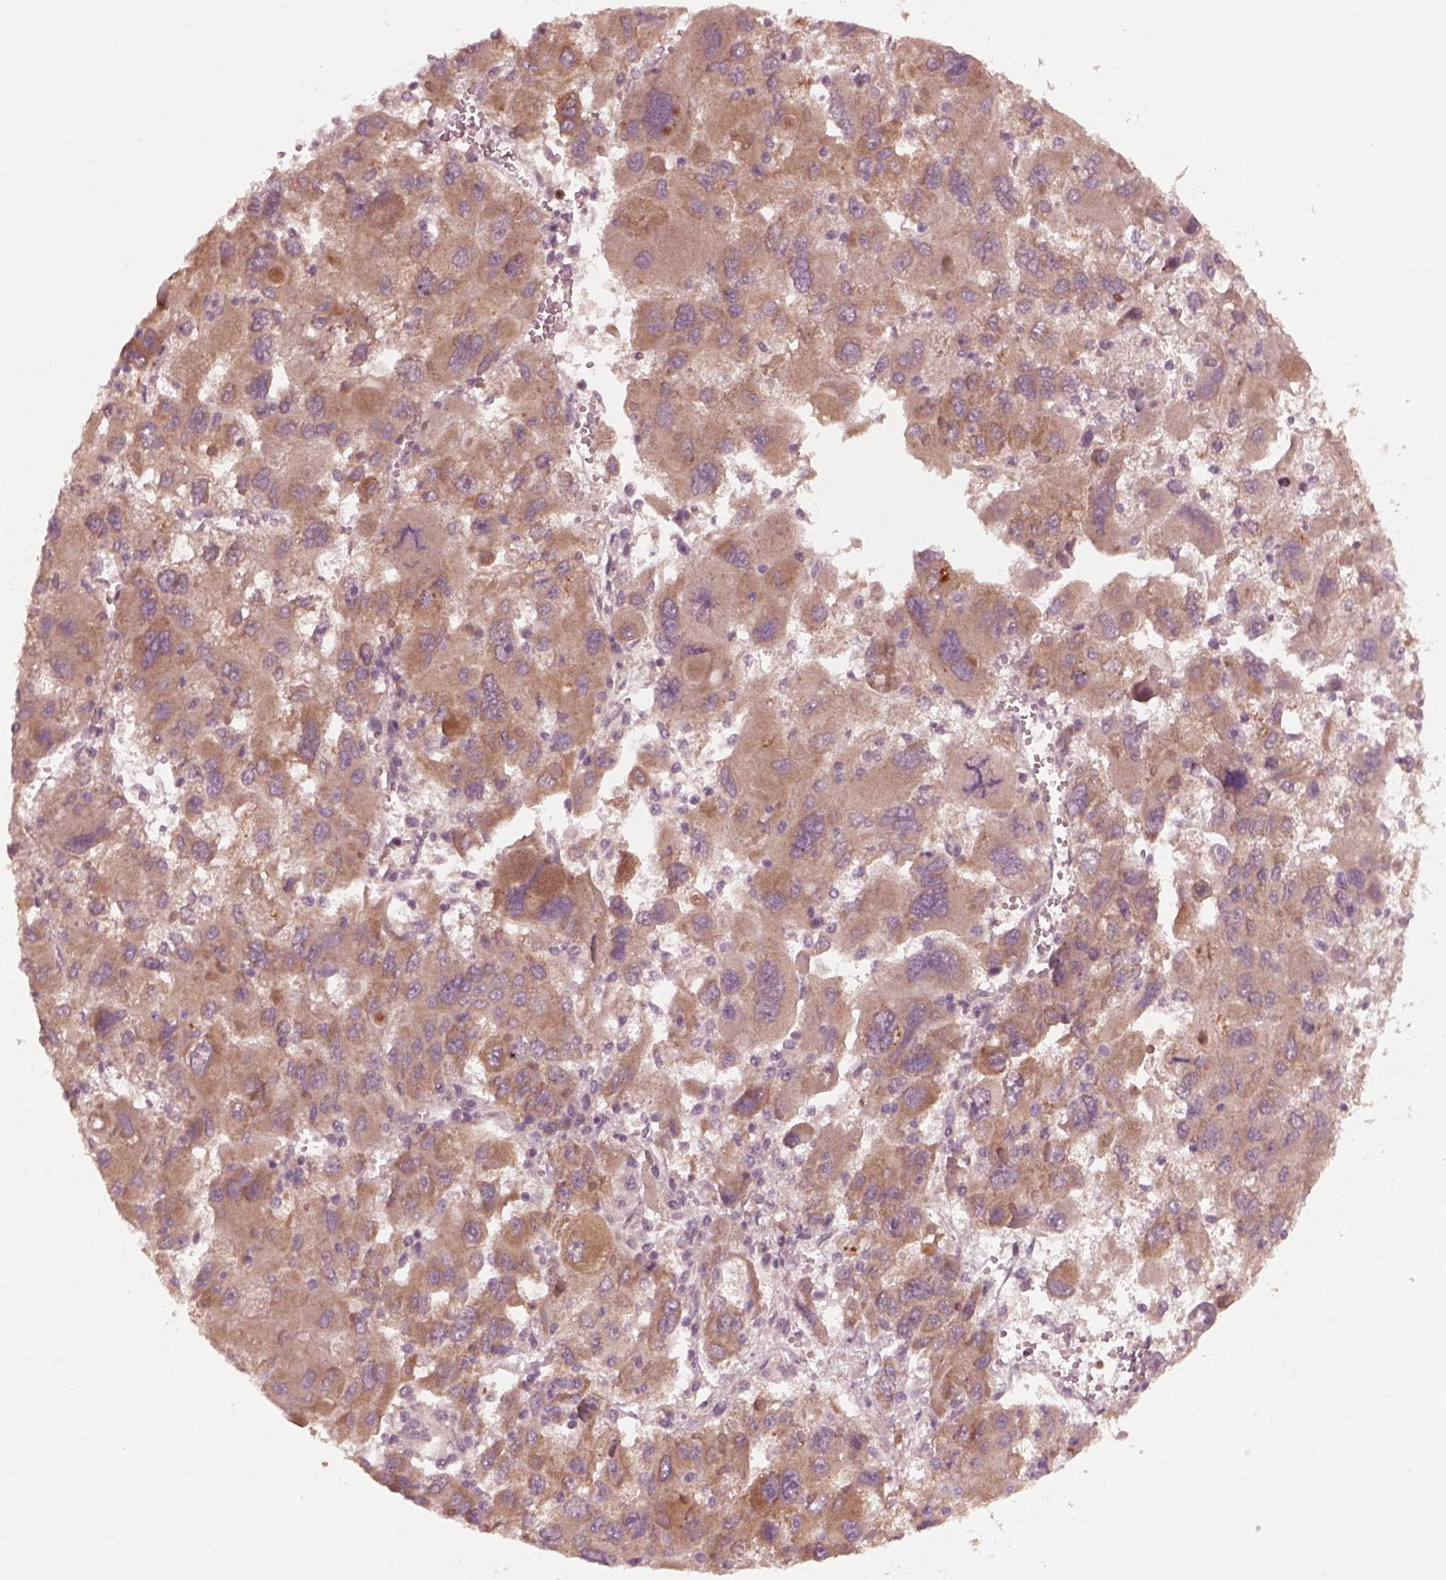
{"staining": {"intensity": "moderate", "quantity": "25%-75%", "location": "cytoplasmic/membranous"}, "tissue": "liver cancer", "cell_type": "Tumor cells", "image_type": "cancer", "snomed": [{"axis": "morphology", "description": "Carcinoma, Hepatocellular, NOS"}, {"axis": "topography", "description": "Liver"}], "caption": "This is a histology image of immunohistochemistry (IHC) staining of liver hepatocellular carcinoma, which shows moderate staining in the cytoplasmic/membranous of tumor cells.", "gene": "FAF2", "patient": {"sex": "female", "age": 41}}